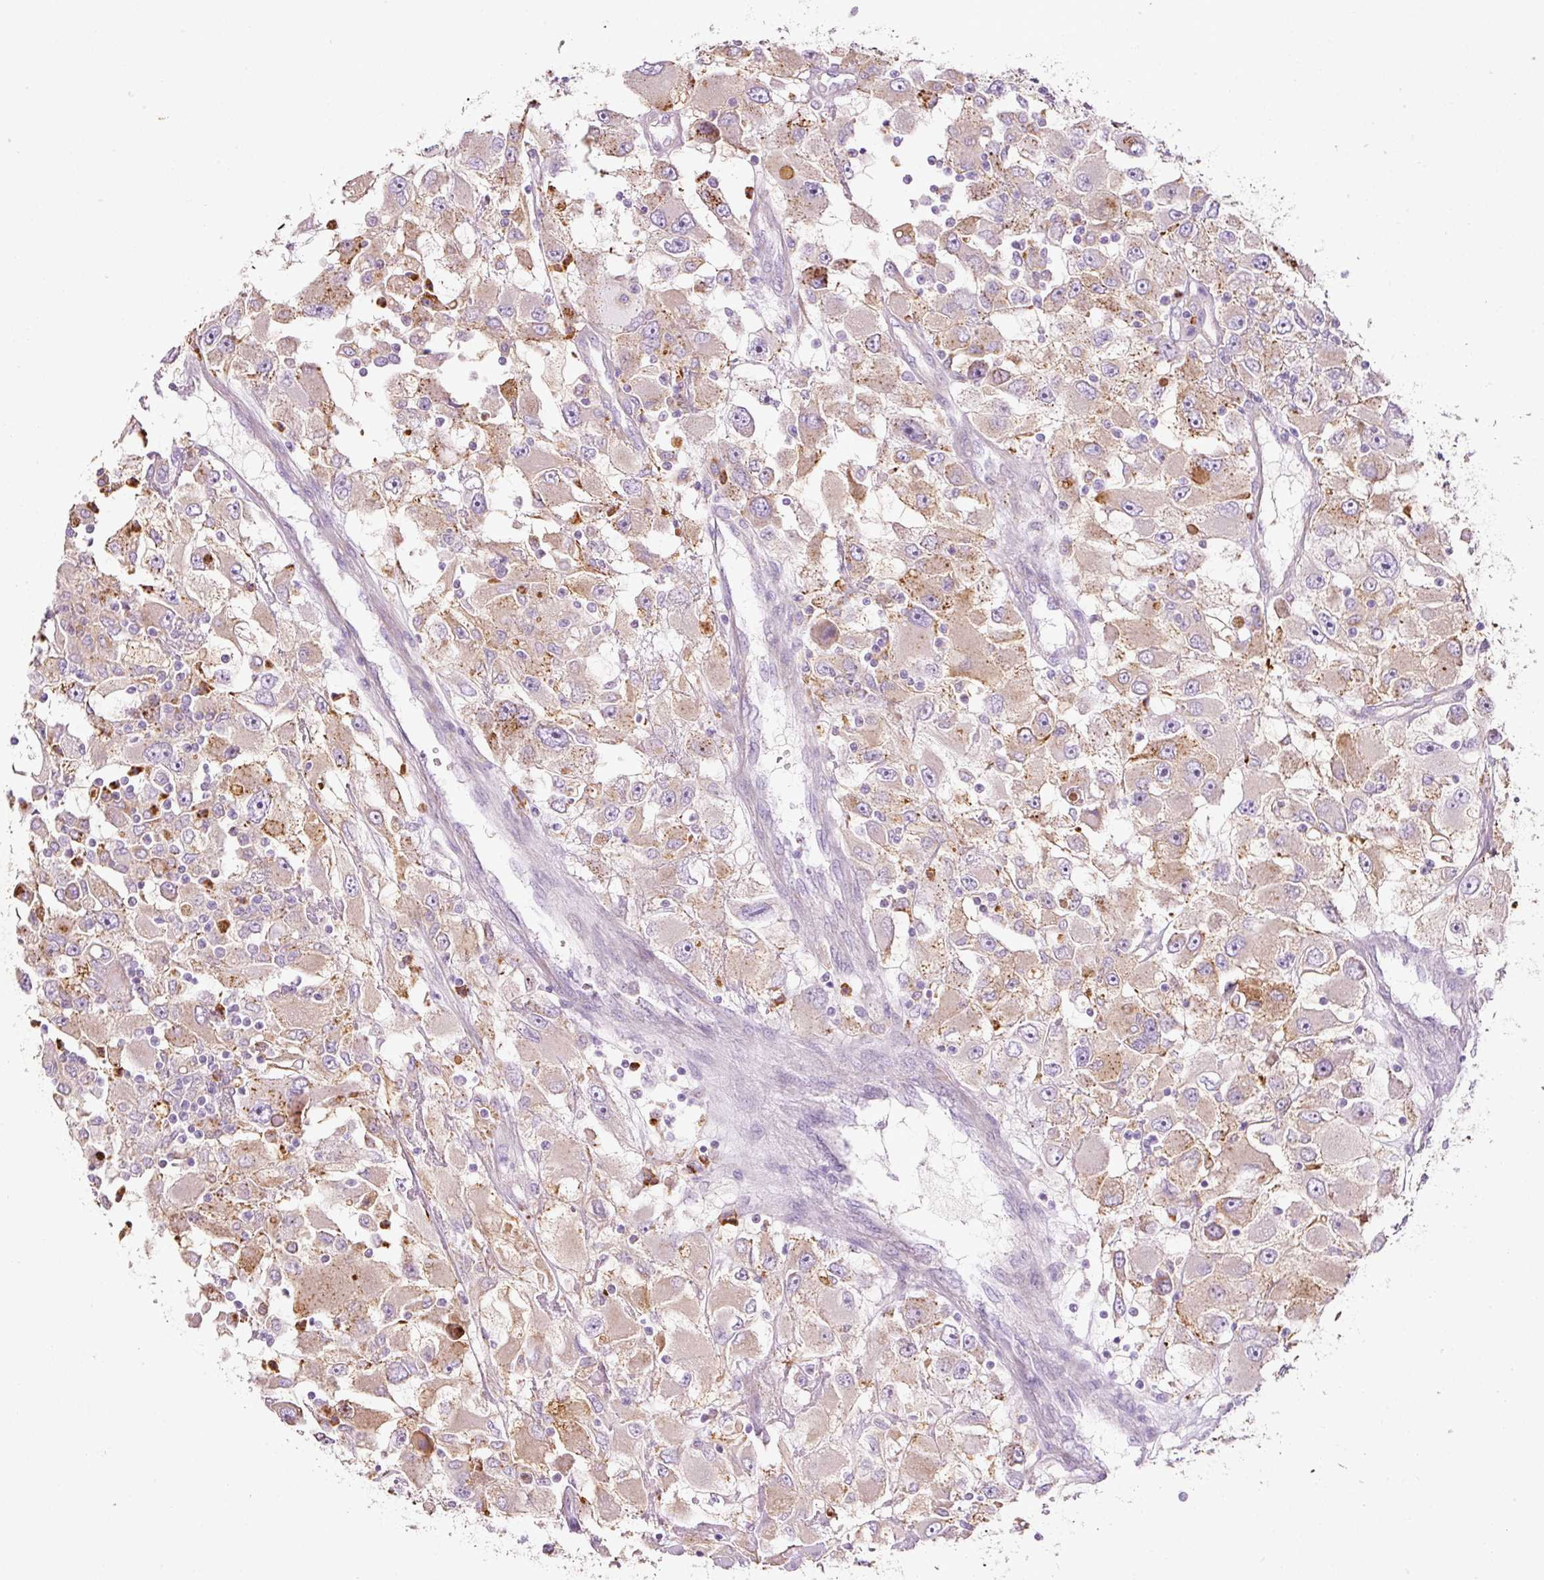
{"staining": {"intensity": "moderate", "quantity": "25%-75%", "location": "cytoplasmic/membranous"}, "tissue": "renal cancer", "cell_type": "Tumor cells", "image_type": "cancer", "snomed": [{"axis": "morphology", "description": "Adenocarcinoma, NOS"}, {"axis": "topography", "description": "Kidney"}], "caption": "A medium amount of moderate cytoplasmic/membranous staining is present in about 25%-75% of tumor cells in renal adenocarcinoma tissue.", "gene": "TMC8", "patient": {"sex": "female", "age": 52}}